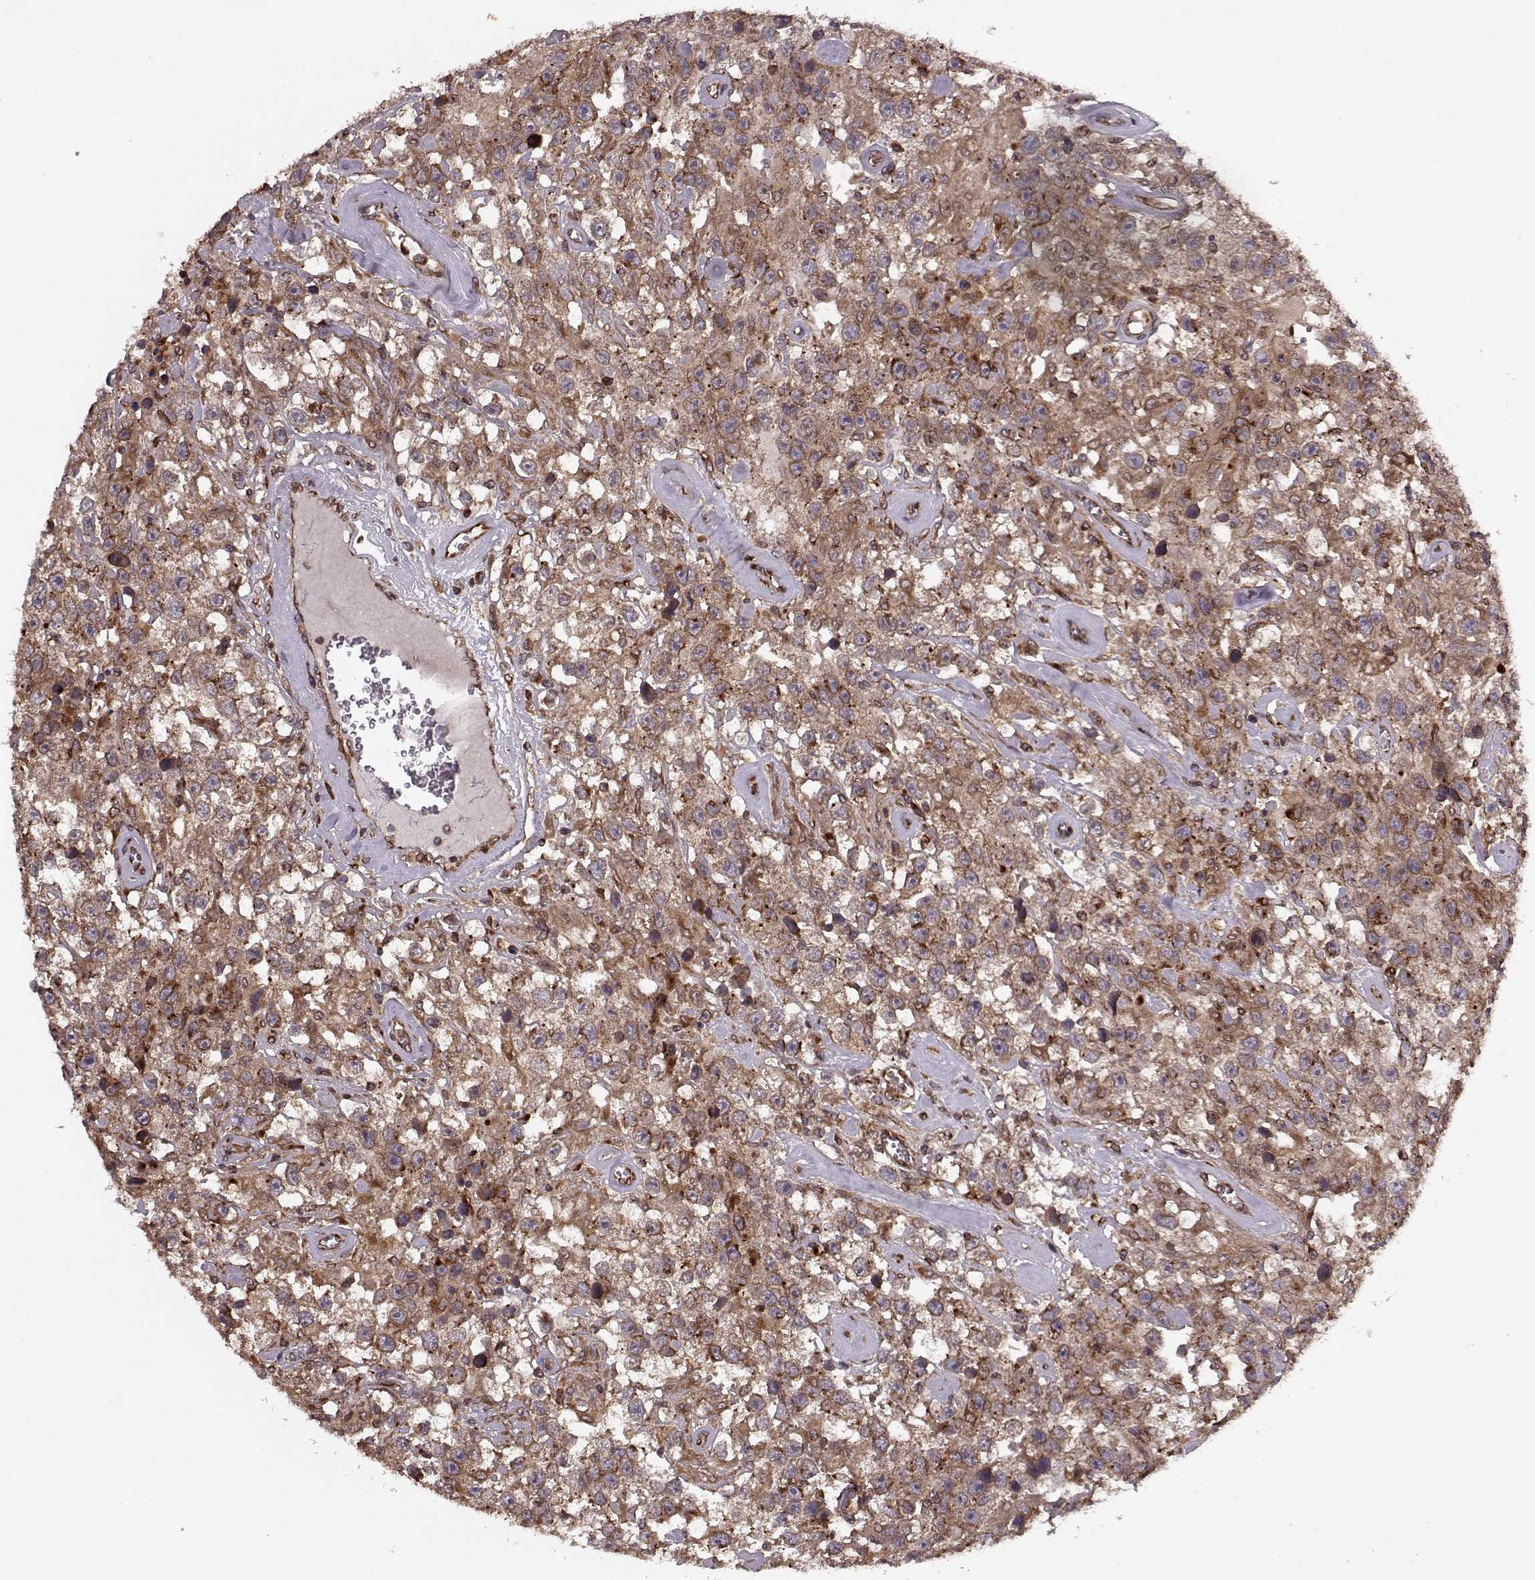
{"staining": {"intensity": "weak", "quantity": ">75%", "location": "cytoplasmic/membranous"}, "tissue": "testis cancer", "cell_type": "Tumor cells", "image_type": "cancer", "snomed": [{"axis": "morphology", "description": "Seminoma, NOS"}, {"axis": "topography", "description": "Testis"}], "caption": "Immunohistochemistry (IHC) (DAB) staining of testis seminoma displays weak cytoplasmic/membranous protein expression in approximately >75% of tumor cells.", "gene": "YIPF5", "patient": {"sex": "male", "age": 43}}